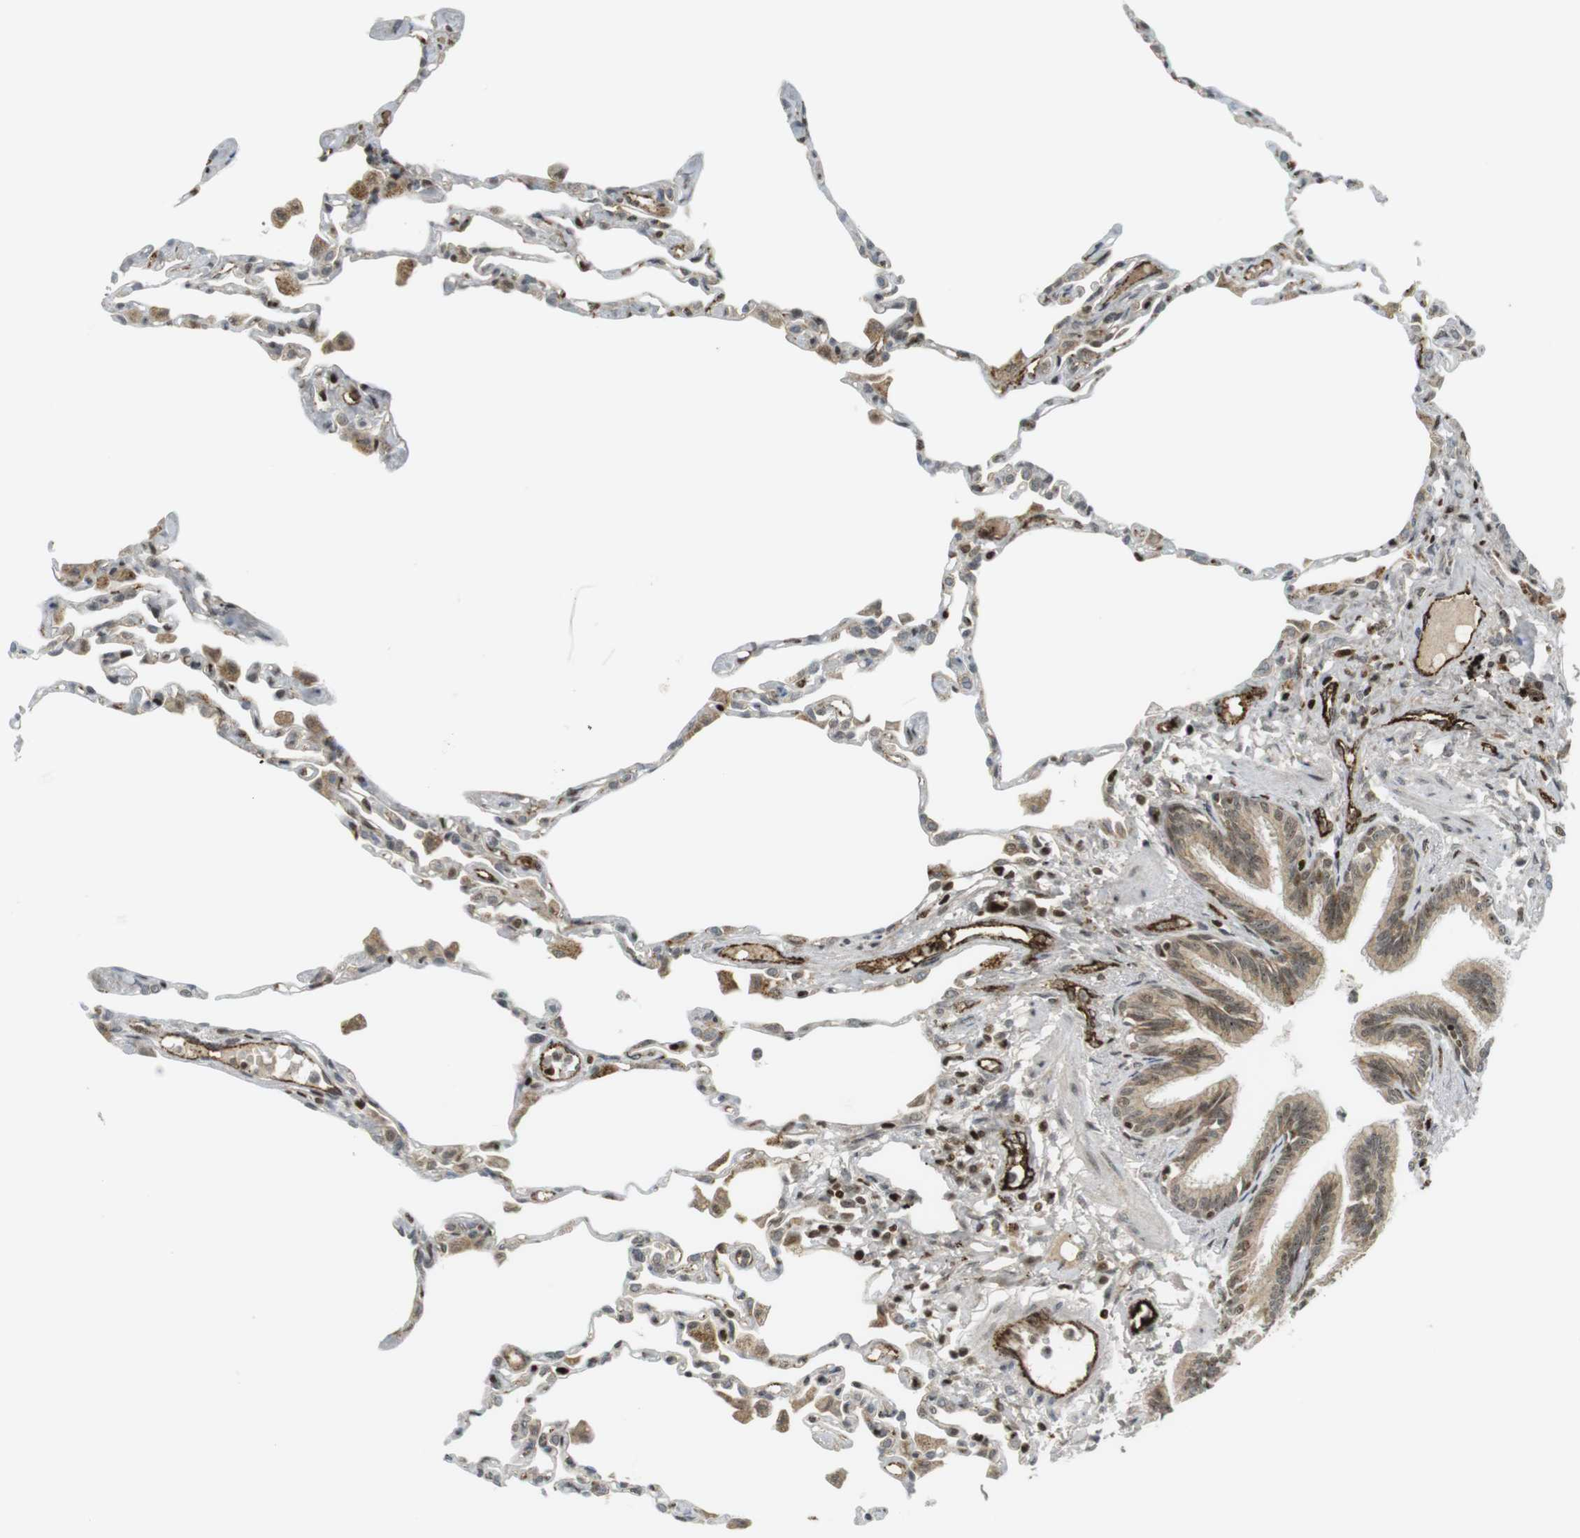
{"staining": {"intensity": "moderate", "quantity": "25%-75%", "location": "nuclear"}, "tissue": "lung", "cell_type": "Alveolar cells", "image_type": "normal", "snomed": [{"axis": "morphology", "description": "Normal tissue, NOS"}, {"axis": "topography", "description": "Lung"}], "caption": "The immunohistochemical stain labels moderate nuclear staining in alveolar cells of unremarkable lung.", "gene": "PPP1R13B", "patient": {"sex": "female", "age": 49}}